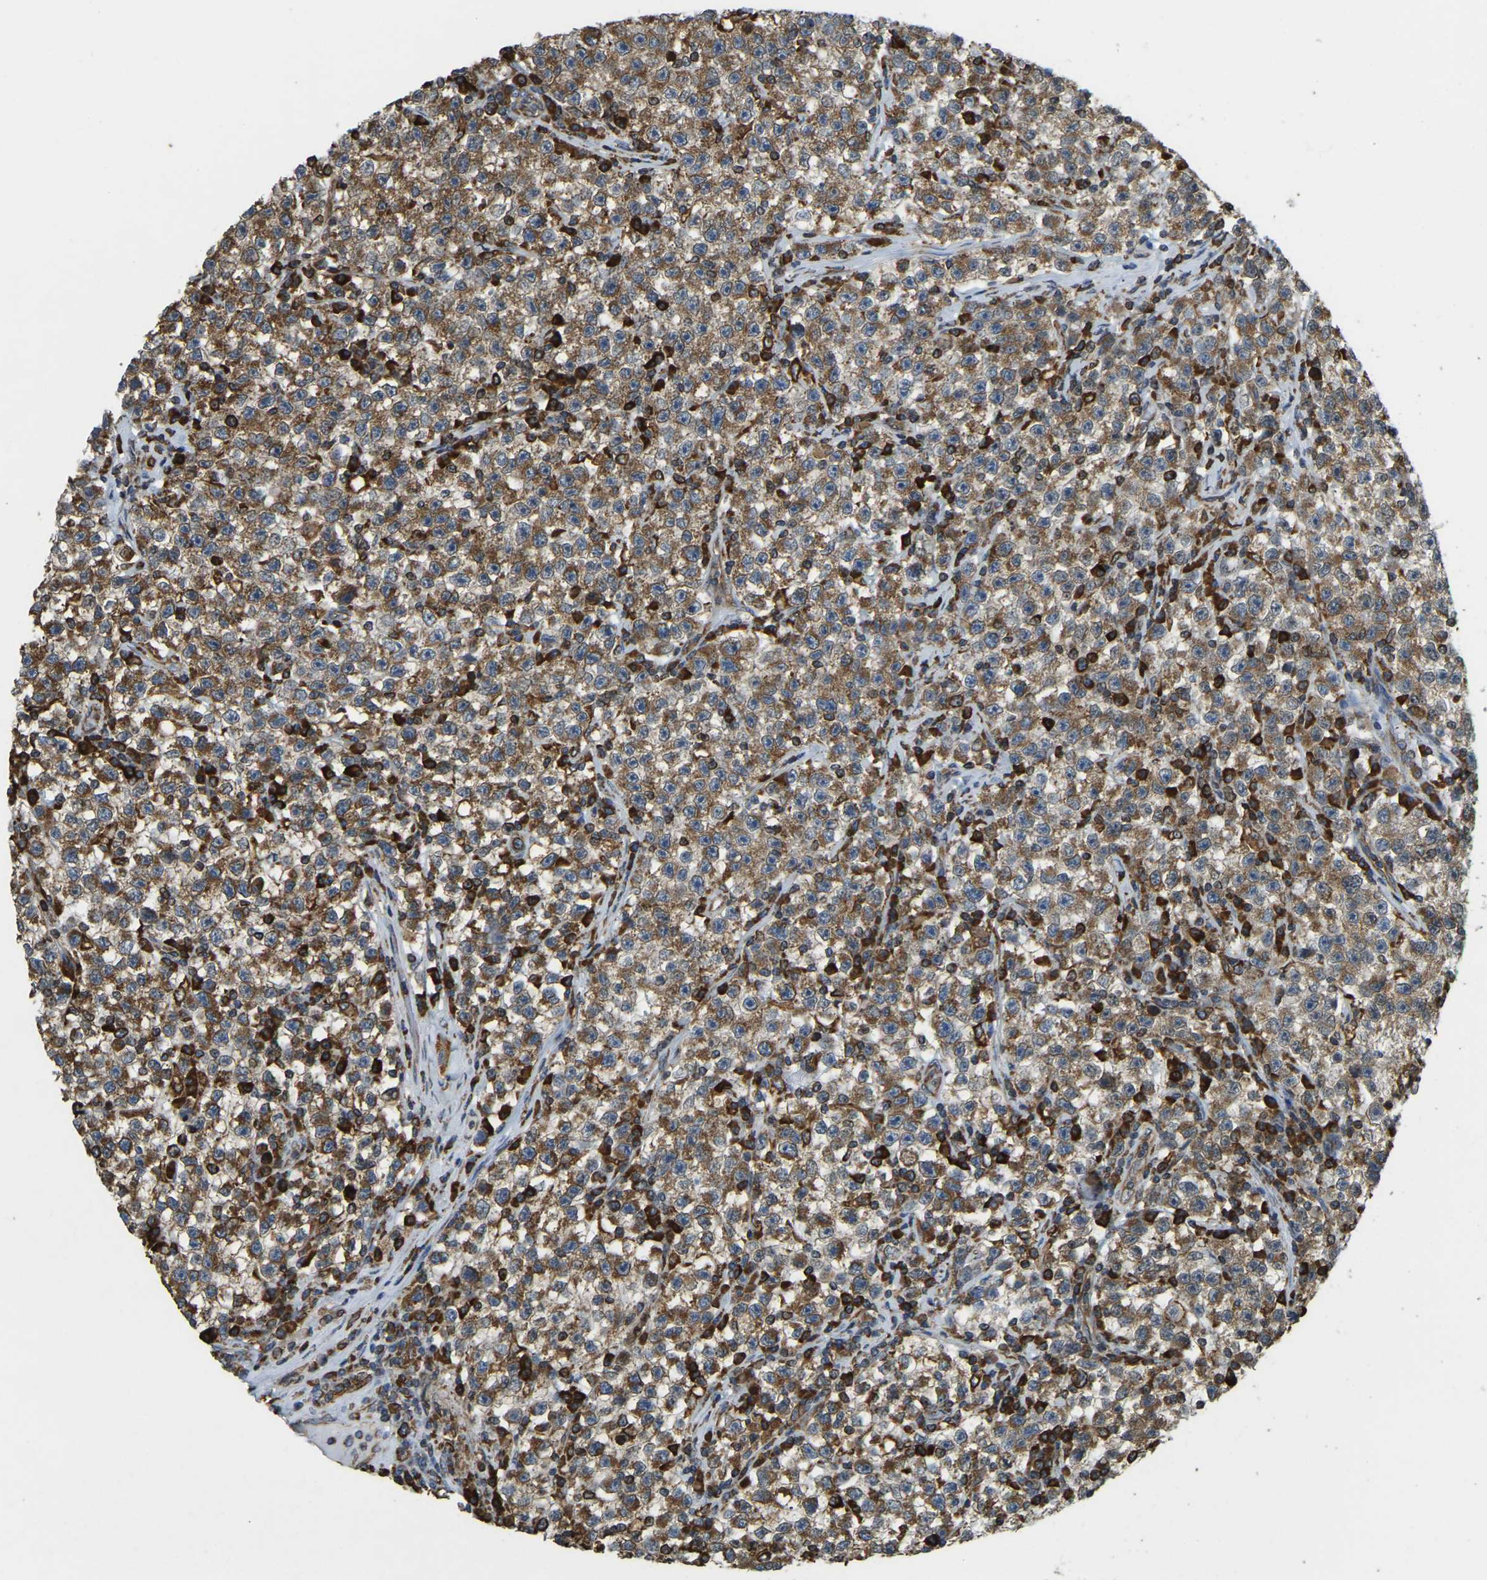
{"staining": {"intensity": "strong", "quantity": ">75%", "location": "cytoplasmic/membranous"}, "tissue": "testis cancer", "cell_type": "Tumor cells", "image_type": "cancer", "snomed": [{"axis": "morphology", "description": "Seminoma, NOS"}, {"axis": "topography", "description": "Testis"}], "caption": "Tumor cells exhibit strong cytoplasmic/membranous expression in approximately >75% of cells in testis cancer. (Stains: DAB (3,3'-diaminobenzidine) in brown, nuclei in blue, Microscopy: brightfield microscopy at high magnification).", "gene": "RNF115", "patient": {"sex": "male", "age": 22}}